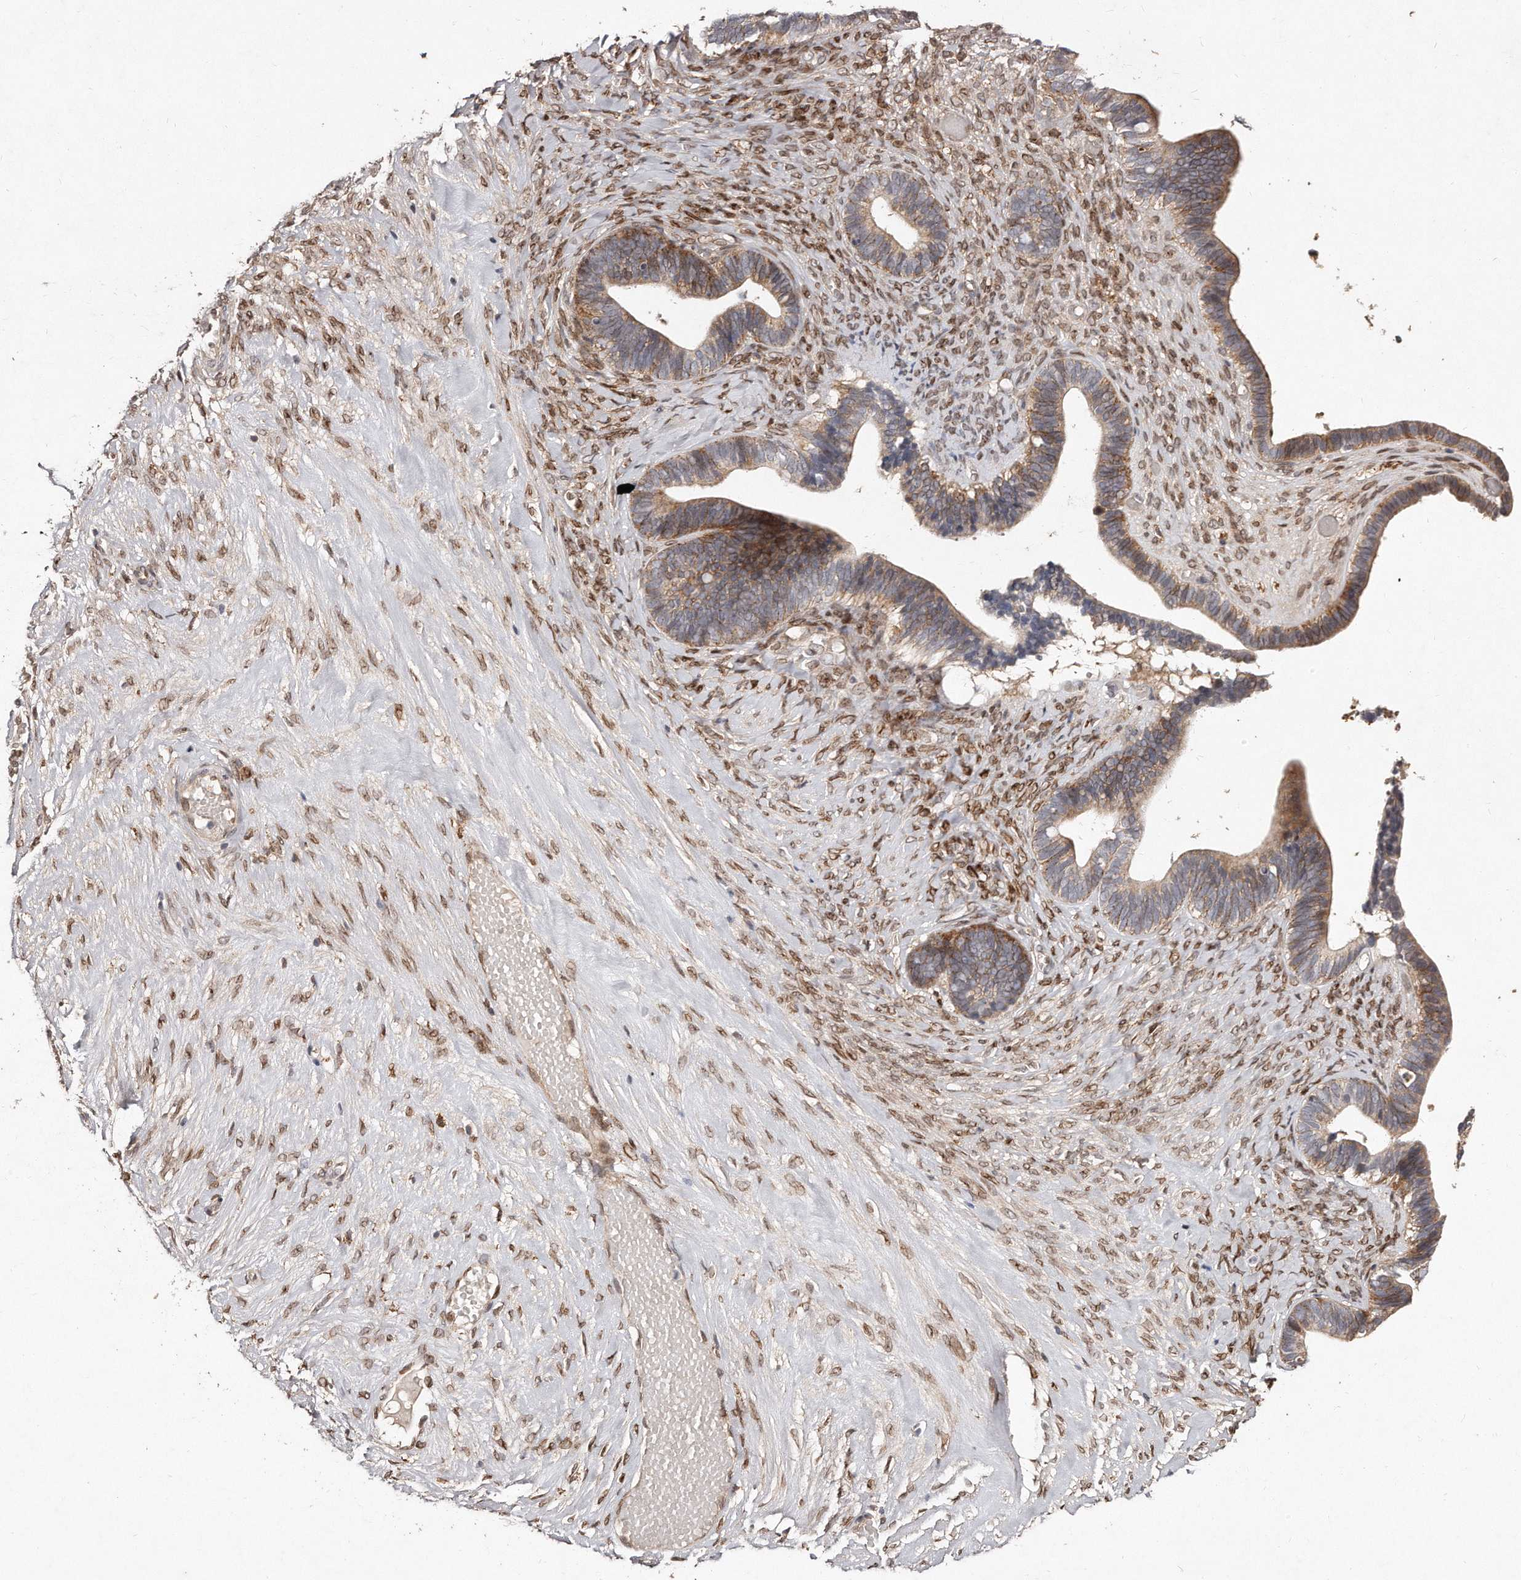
{"staining": {"intensity": "moderate", "quantity": "25%-75%", "location": "cytoplasmic/membranous"}, "tissue": "ovarian cancer", "cell_type": "Tumor cells", "image_type": "cancer", "snomed": [{"axis": "morphology", "description": "Cystadenocarcinoma, serous, NOS"}, {"axis": "topography", "description": "Ovary"}], "caption": "Immunohistochemistry (IHC) (DAB) staining of human ovarian serous cystadenocarcinoma reveals moderate cytoplasmic/membranous protein positivity in approximately 25%-75% of tumor cells.", "gene": "HASPIN", "patient": {"sex": "female", "age": 56}}